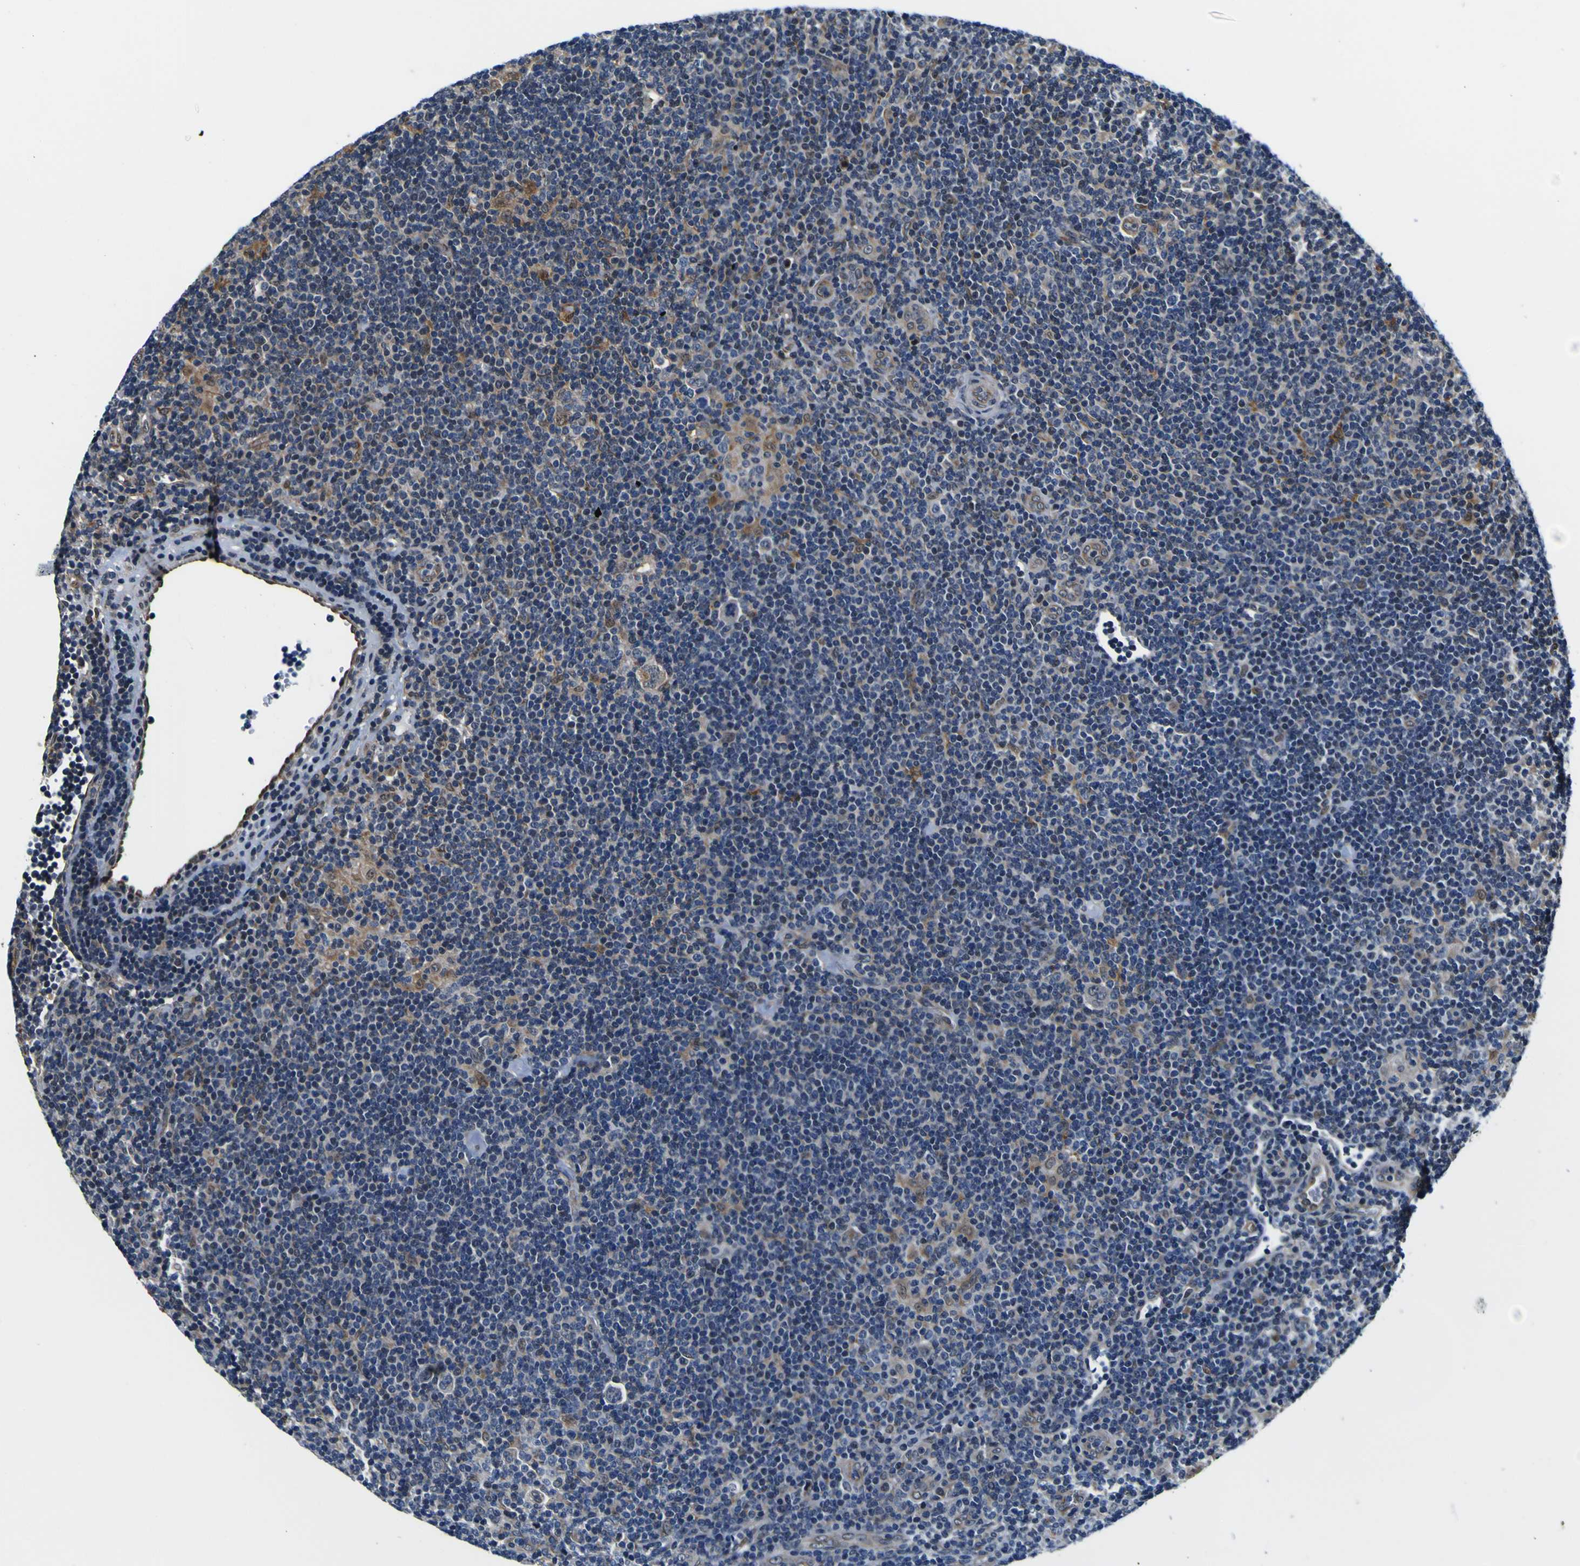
{"staining": {"intensity": "weak", "quantity": "25%-75%", "location": "cytoplasmic/membranous"}, "tissue": "lymphoma", "cell_type": "Tumor cells", "image_type": "cancer", "snomed": [{"axis": "morphology", "description": "Hodgkin's disease, NOS"}, {"axis": "topography", "description": "Lymph node"}], "caption": "This image reveals immunohistochemistry staining of lymphoma, with low weak cytoplasmic/membranous staining in about 25%-75% of tumor cells.", "gene": "POSTN", "patient": {"sex": "female", "age": 57}}